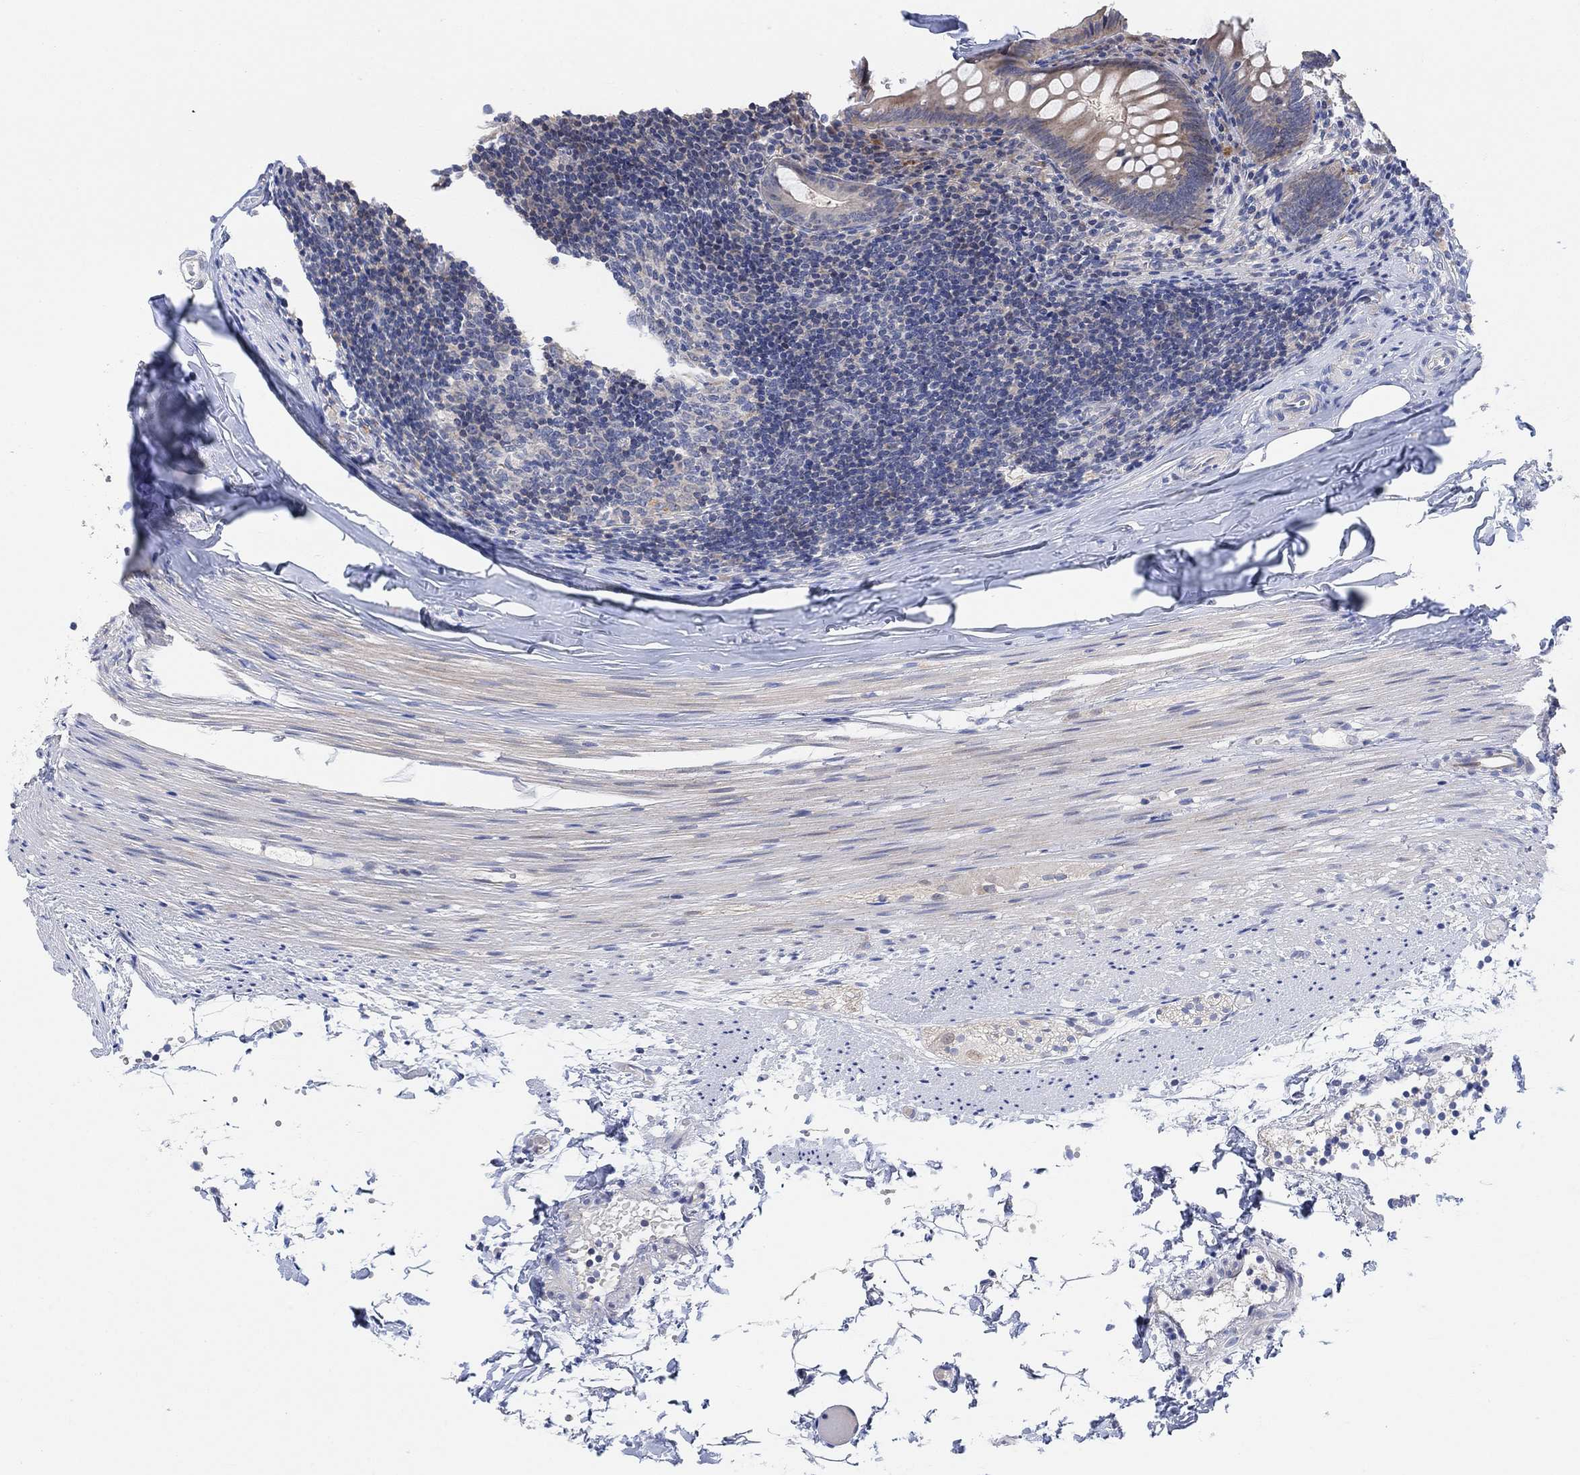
{"staining": {"intensity": "weak", "quantity": "<25%", "location": "cytoplasmic/membranous"}, "tissue": "appendix", "cell_type": "Glandular cells", "image_type": "normal", "snomed": [{"axis": "morphology", "description": "Normal tissue, NOS"}, {"axis": "topography", "description": "Appendix"}], "caption": "This is an immunohistochemistry (IHC) micrograph of normal human appendix. There is no staining in glandular cells.", "gene": "CNTF", "patient": {"sex": "female", "age": 23}}